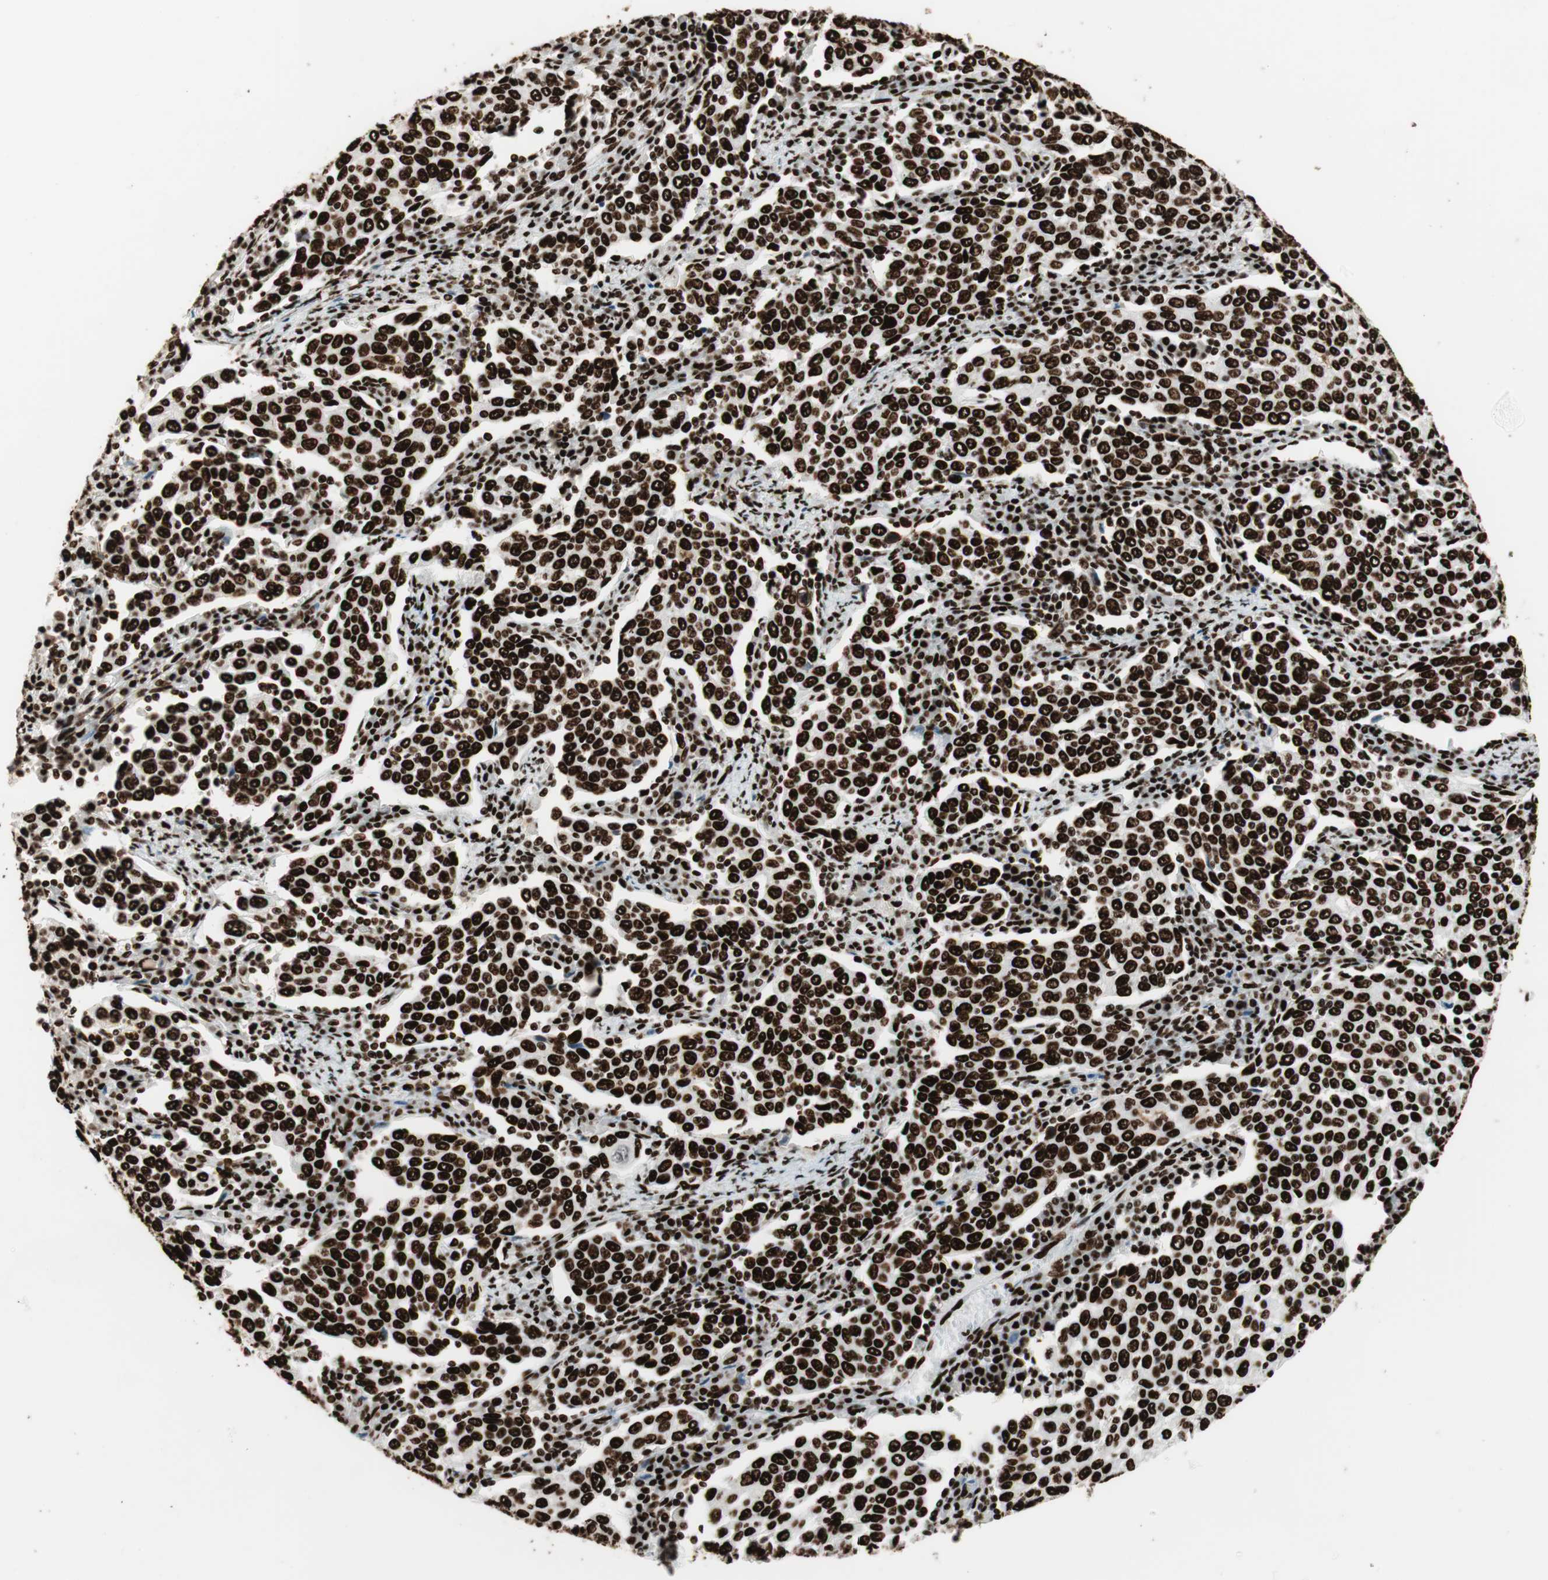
{"staining": {"intensity": "strong", "quantity": ">75%", "location": "nuclear"}, "tissue": "cervical cancer", "cell_type": "Tumor cells", "image_type": "cancer", "snomed": [{"axis": "morphology", "description": "Squamous cell carcinoma, NOS"}, {"axis": "topography", "description": "Cervix"}], "caption": "Cervical squamous cell carcinoma stained for a protein displays strong nuclear positivity in tumor cells.", "gene": "PSME3", "patient": {"sex": "female", "age": 40}}